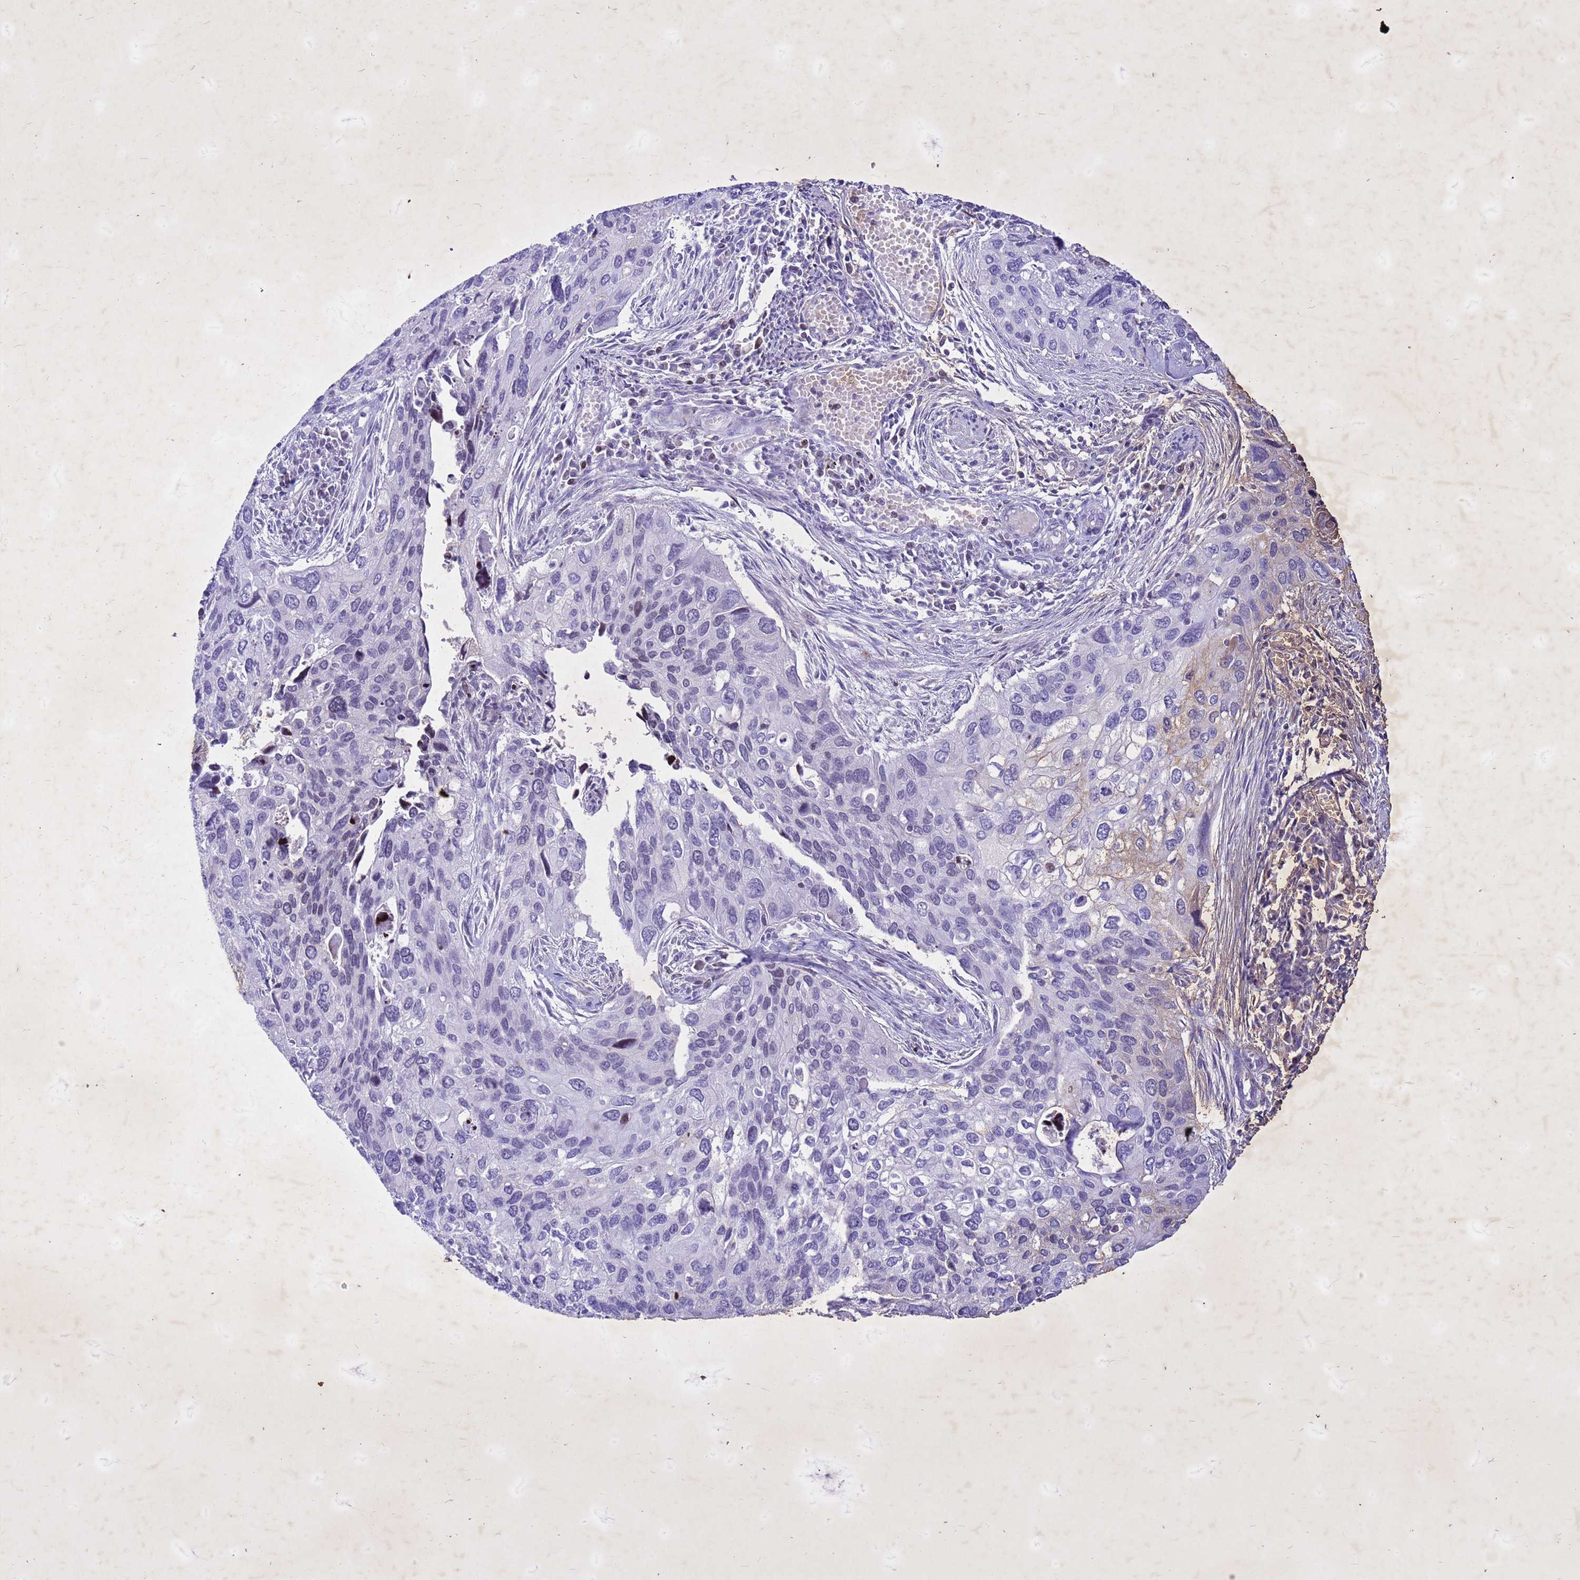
{"staining": {"intensity": "negative", "quantity": "none", "location": "none"}, "tissue": "cervical cancer", "cell_type": "Tumor cells", "image_type": "cancer", "snomed": [{"axis": "morphology", "description": "Squamous cell carcinoma, NOS"}, {"axis": "topography", "description": "Cervix"}], "caption": "An image of human cervical cancer (squamous cell carcinoma) is negative for staining in tumor cells.", "gene": "COPS9", "patient": {"sex": "female", "age": 55}}